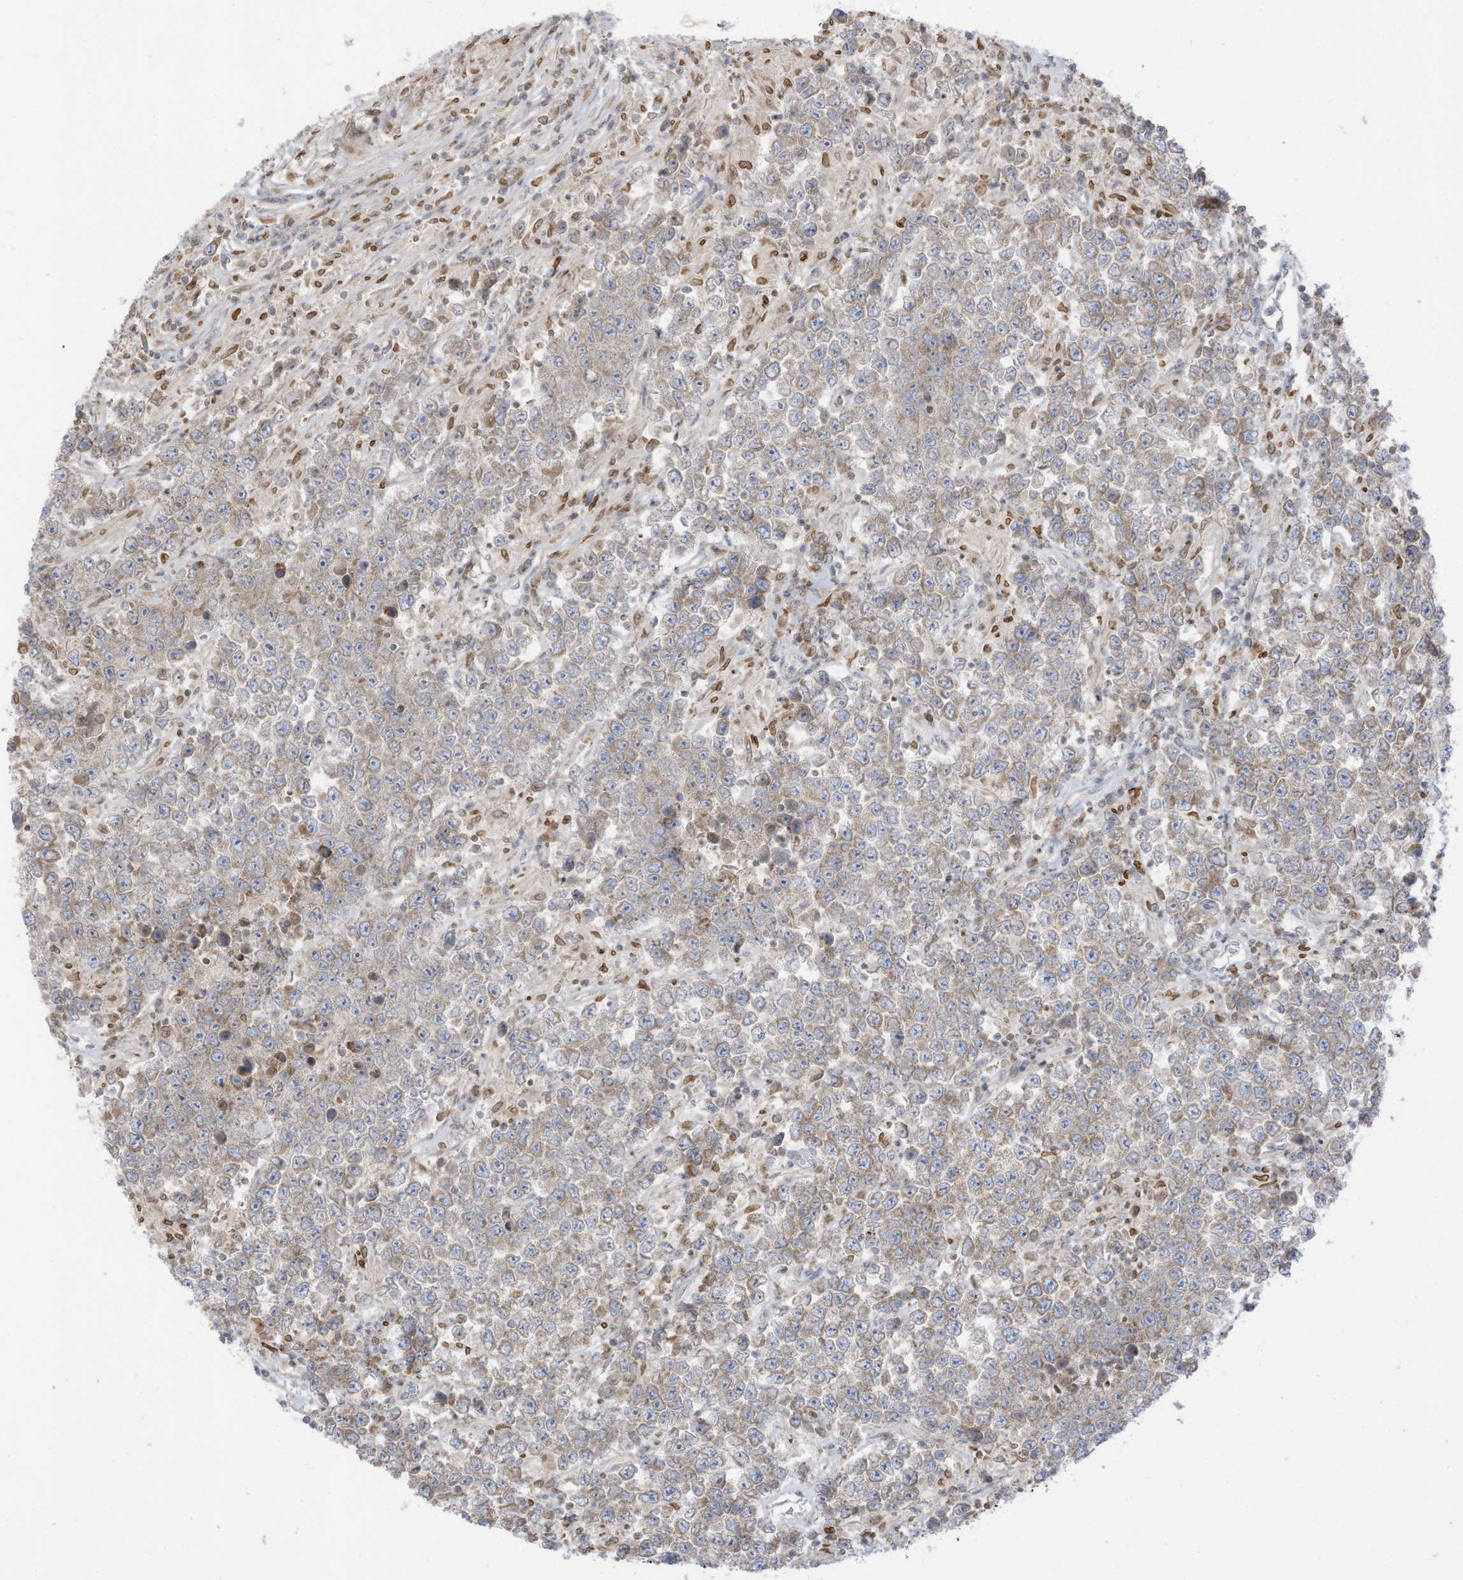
{"staining": {"intensity": "moderate", "quantity": ">75%", "location": "cytoplasmic/membranous"}, "tissue": "testis cancer", "cell_type": "Tumor cells", "image_type": "cancer", "snomed": [{"axis": "morphology", "description": "Normal tissue, NOS"}, {"axis": "morphology", "description": "Urothelial carcinoma, High grade"}, {"axis": "morphology", "description": "Seminoma, NOS"}, {"axis": "morphology", "description": "Carcinoma, Embryonal, NOS"}, {"axis": "topography", "description": "Urinary bladder"}, {"axis": "topography", "description": "Testis"}], "caption": "IHC (DAB) staining of human testis cancer demonstrates moderate cytoplasmic/membranous protein expression in about >75% of tumor cells.", "gene": "CGAS", "patient": {"sex": "male", "age": 41}}